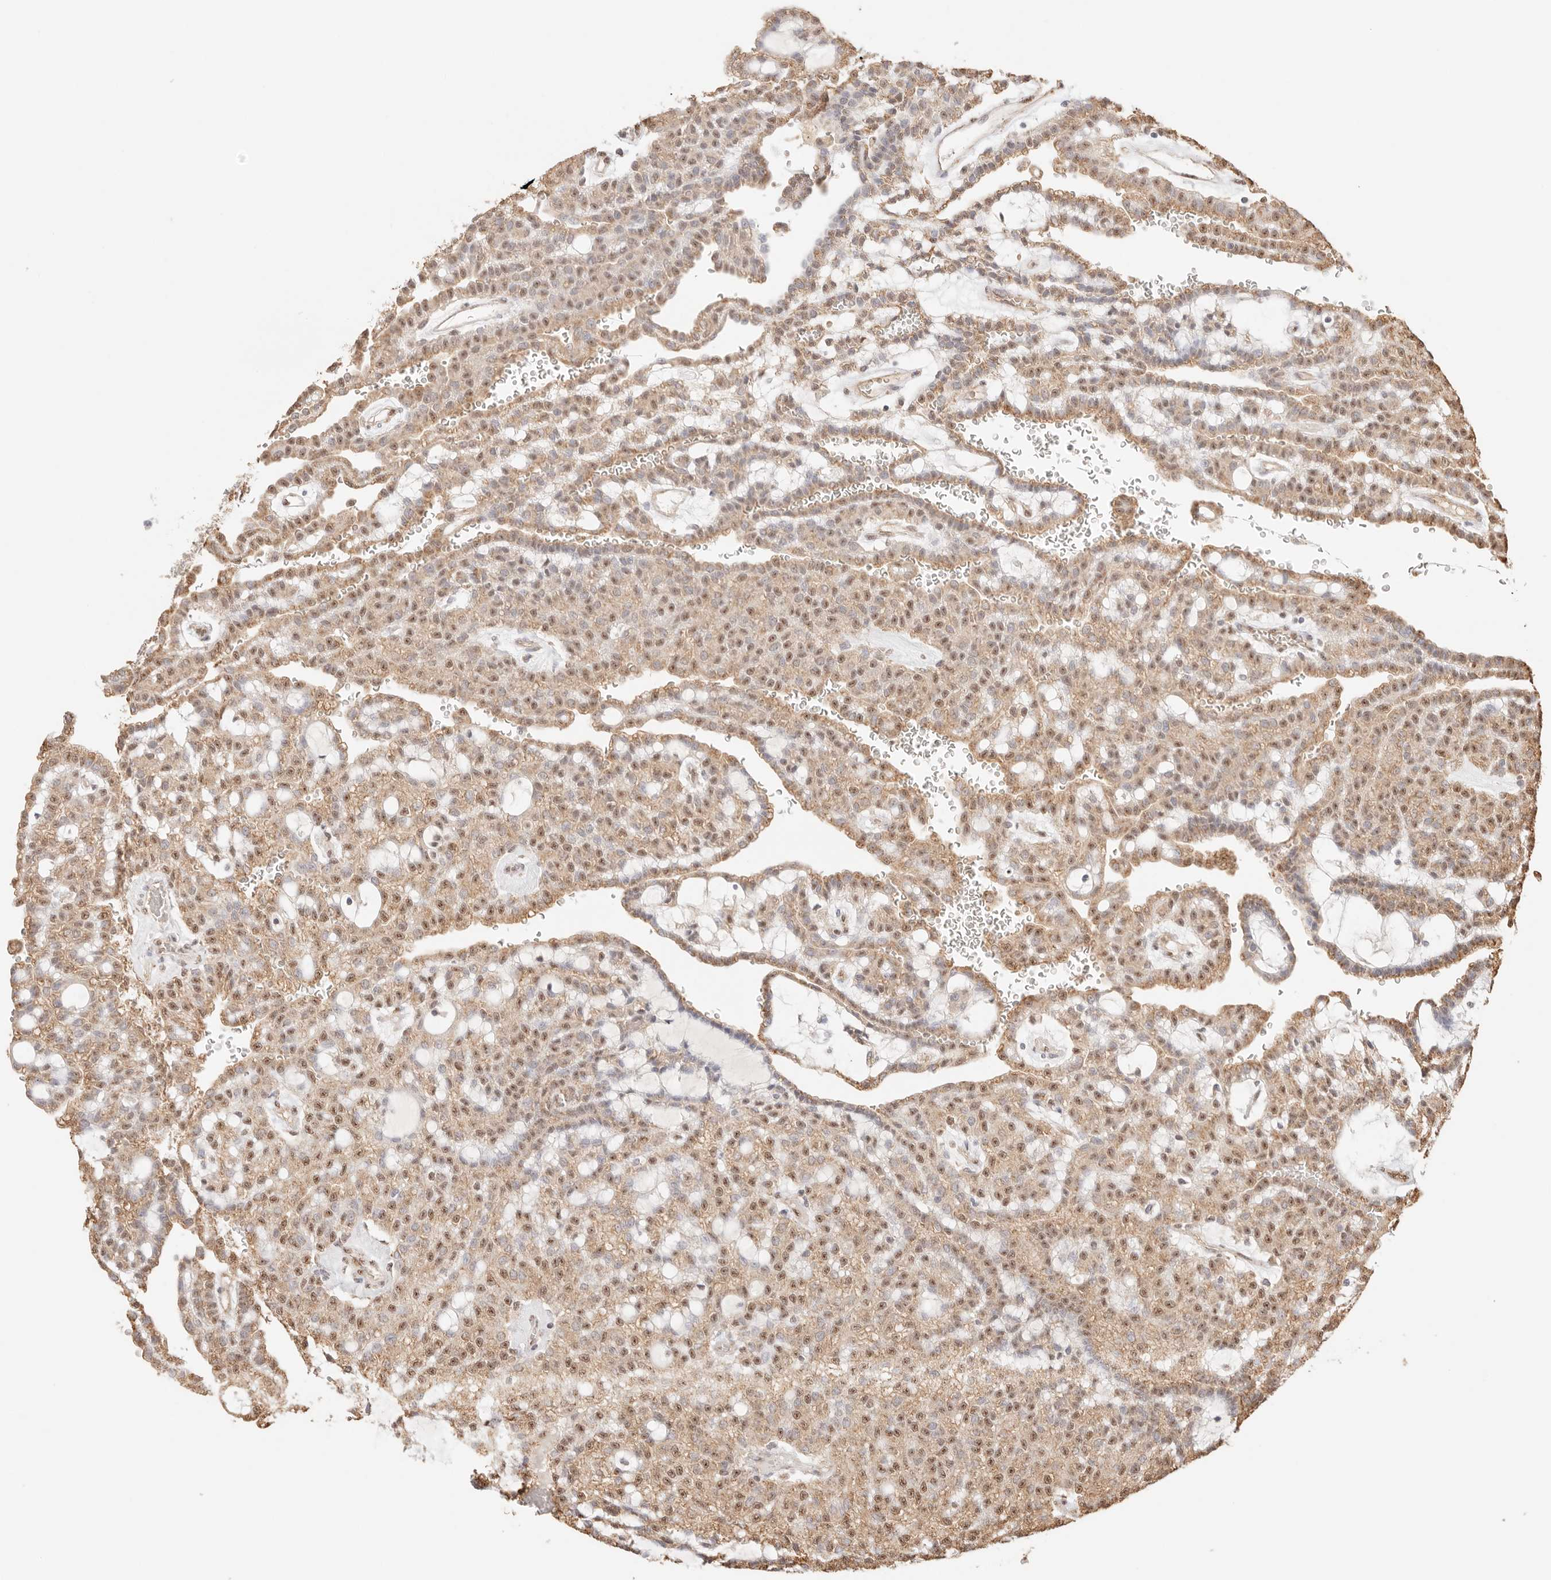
{"staining": {"intensity": "moderate", "quantity": ">75%", "location": "cytoplasmic/membranous,nuclear"}, "tissue": "renal cancer", "cell_type": "Tumor cells", "image_type": "cancer", "snomed": [{"axis": "morphology", "description": "Adenocarcinoma, NOS"}, {"axis": "topography", "description": "Kidney"}], "caption": "This image shows immunohistochemistry (IHC) staining of human adenocarcinoma (renal), with medium moderate cytoplasmic/membranous and nuclear expression in approximately >75% of tumor cells.", "gene": "IL1R2", "patient": {"sex": "male", "age": 63}}